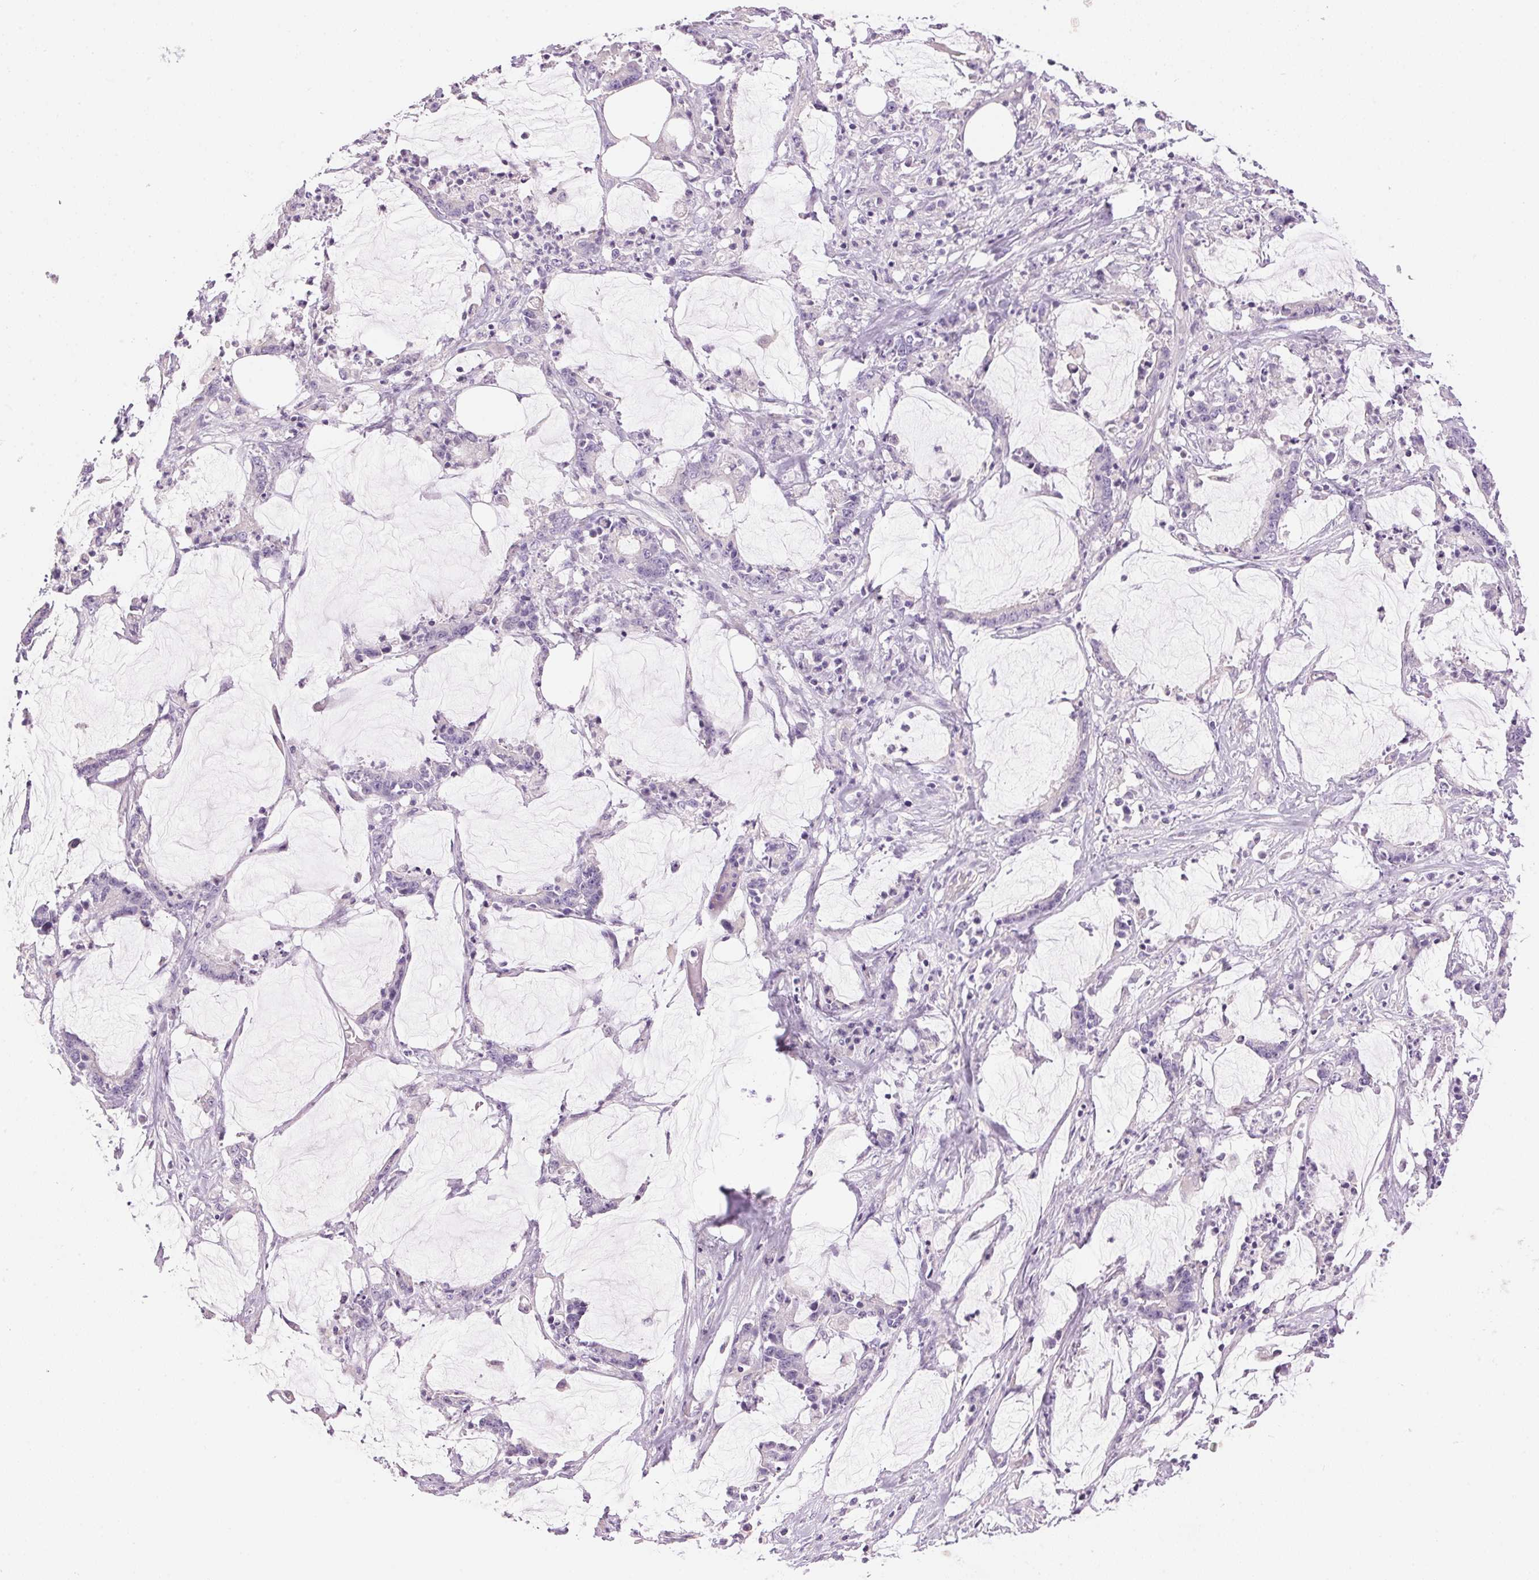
{"staining": {"intensity": "negative", "quantity": "none", "location": "none"}, "tissue": "stomach cancer", "cell_type": "Tumor cells", "image_type": "cancer", "snomed": [{"axis": "morphology", "description": "Adenocarcinoma, NOS"}, {"axis": "topography", "description": "Stomach, upper"}], "caption": "Tumor cells show no significant protein expression in stomach cancer (adenocarcinoma).", "gene": "HSD17B2", "patient": {"sex": "male", "age": 68}}